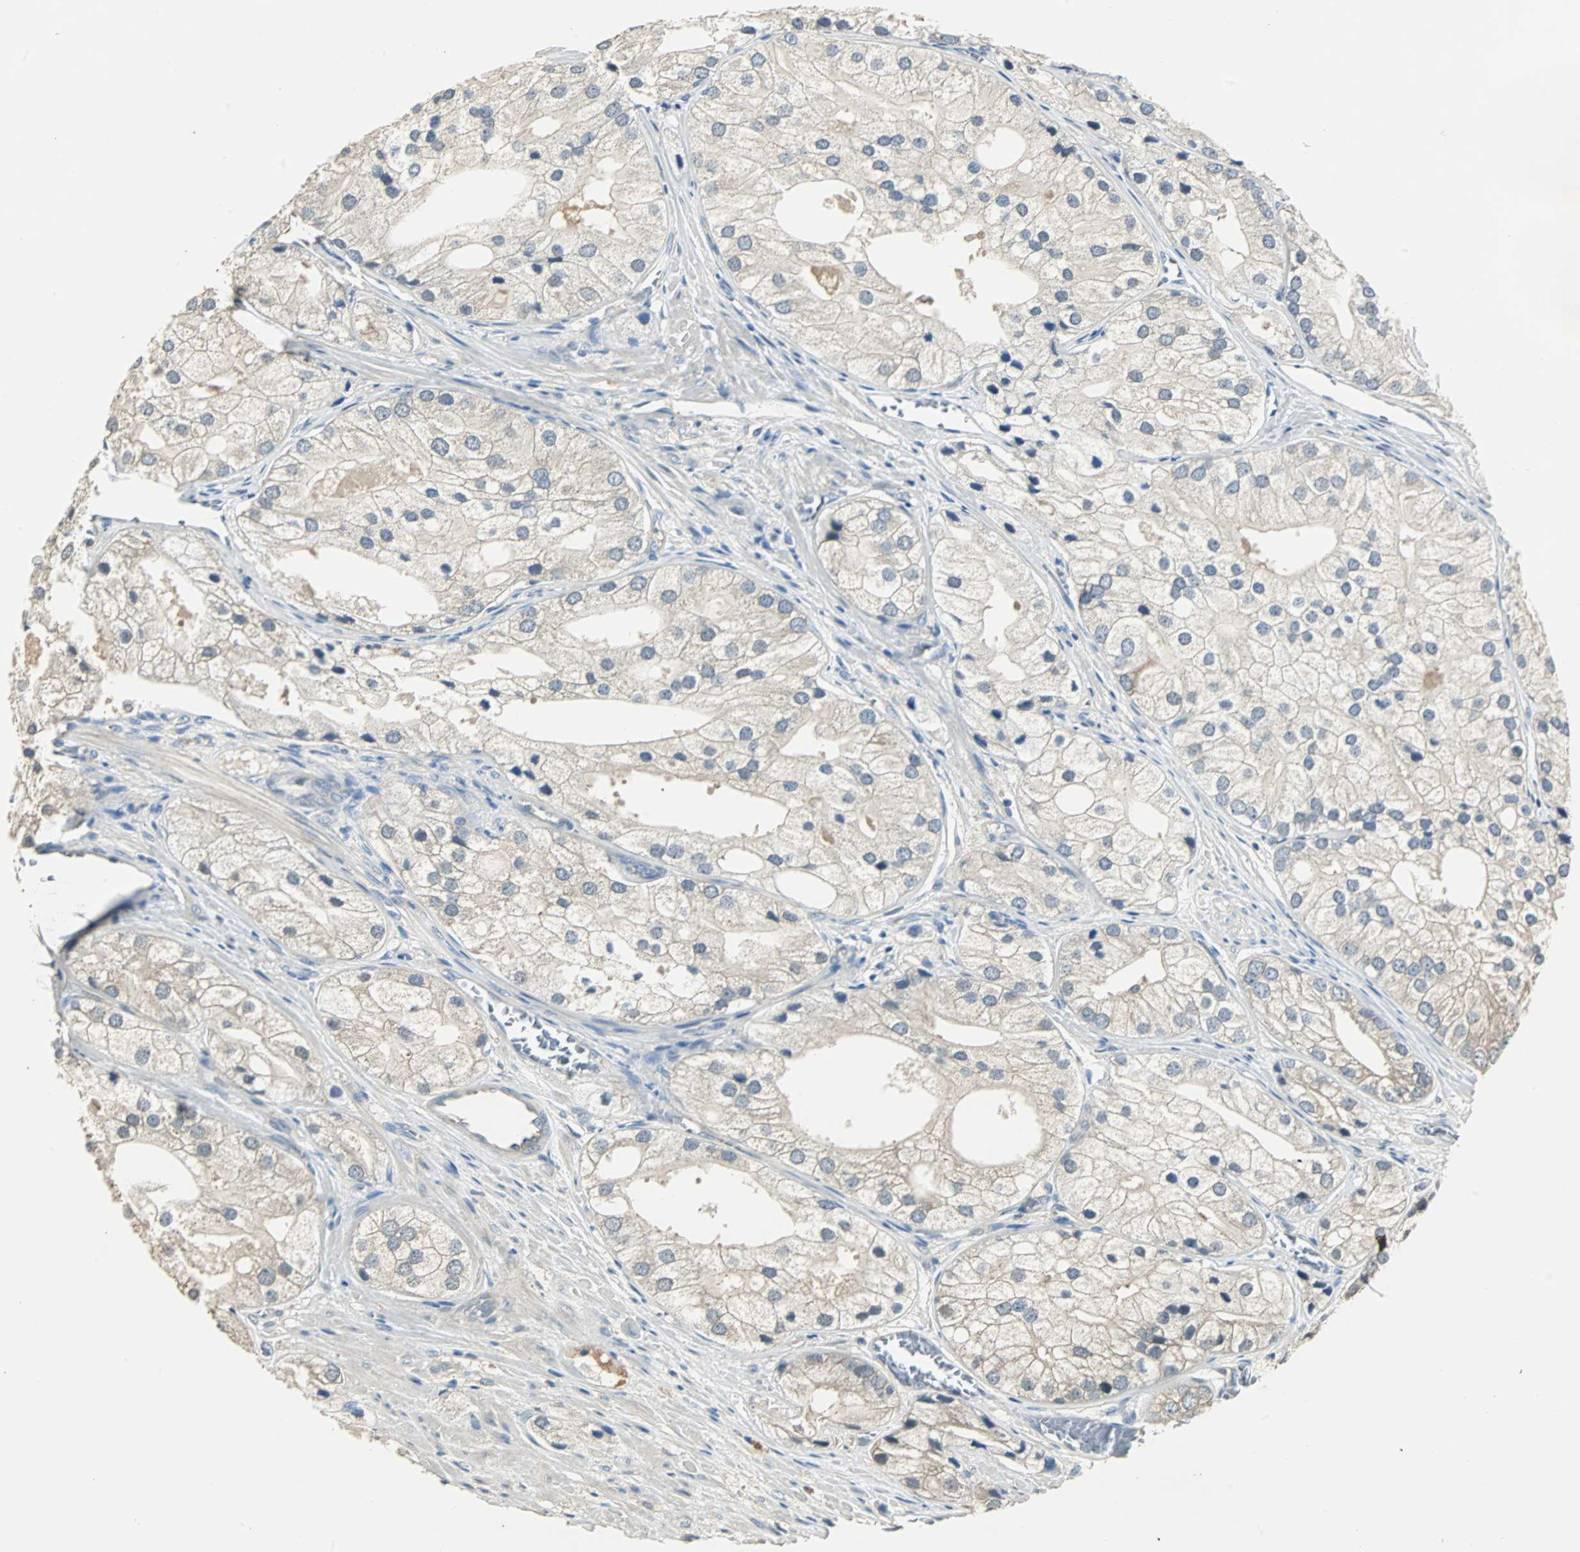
{"staining": {"intensity": "moderate", "quantity": "<25%", "location": "cytoplasmic/membranous"}, "tissue": "prostate cancer", "cell_type": "Tumor cells", "image_type": "cancer", "snomed": [{"axis": "morphology", "description": "Adenocarcinoma, Low grade"}, {"axis": "topography", "description": "Prostate"}], "caption": "The micrograph reveals a brown stain indicating the presence of a protein in the cytoplasmic/membranous of tumor cells in prostate cancer. (DAB (3,3'-diaminobenzidine) IHC, brown staining for protein, blue staining for nuclei).", "gene": "ABHD2", "patient": {"sex": "male", "age": 69}}